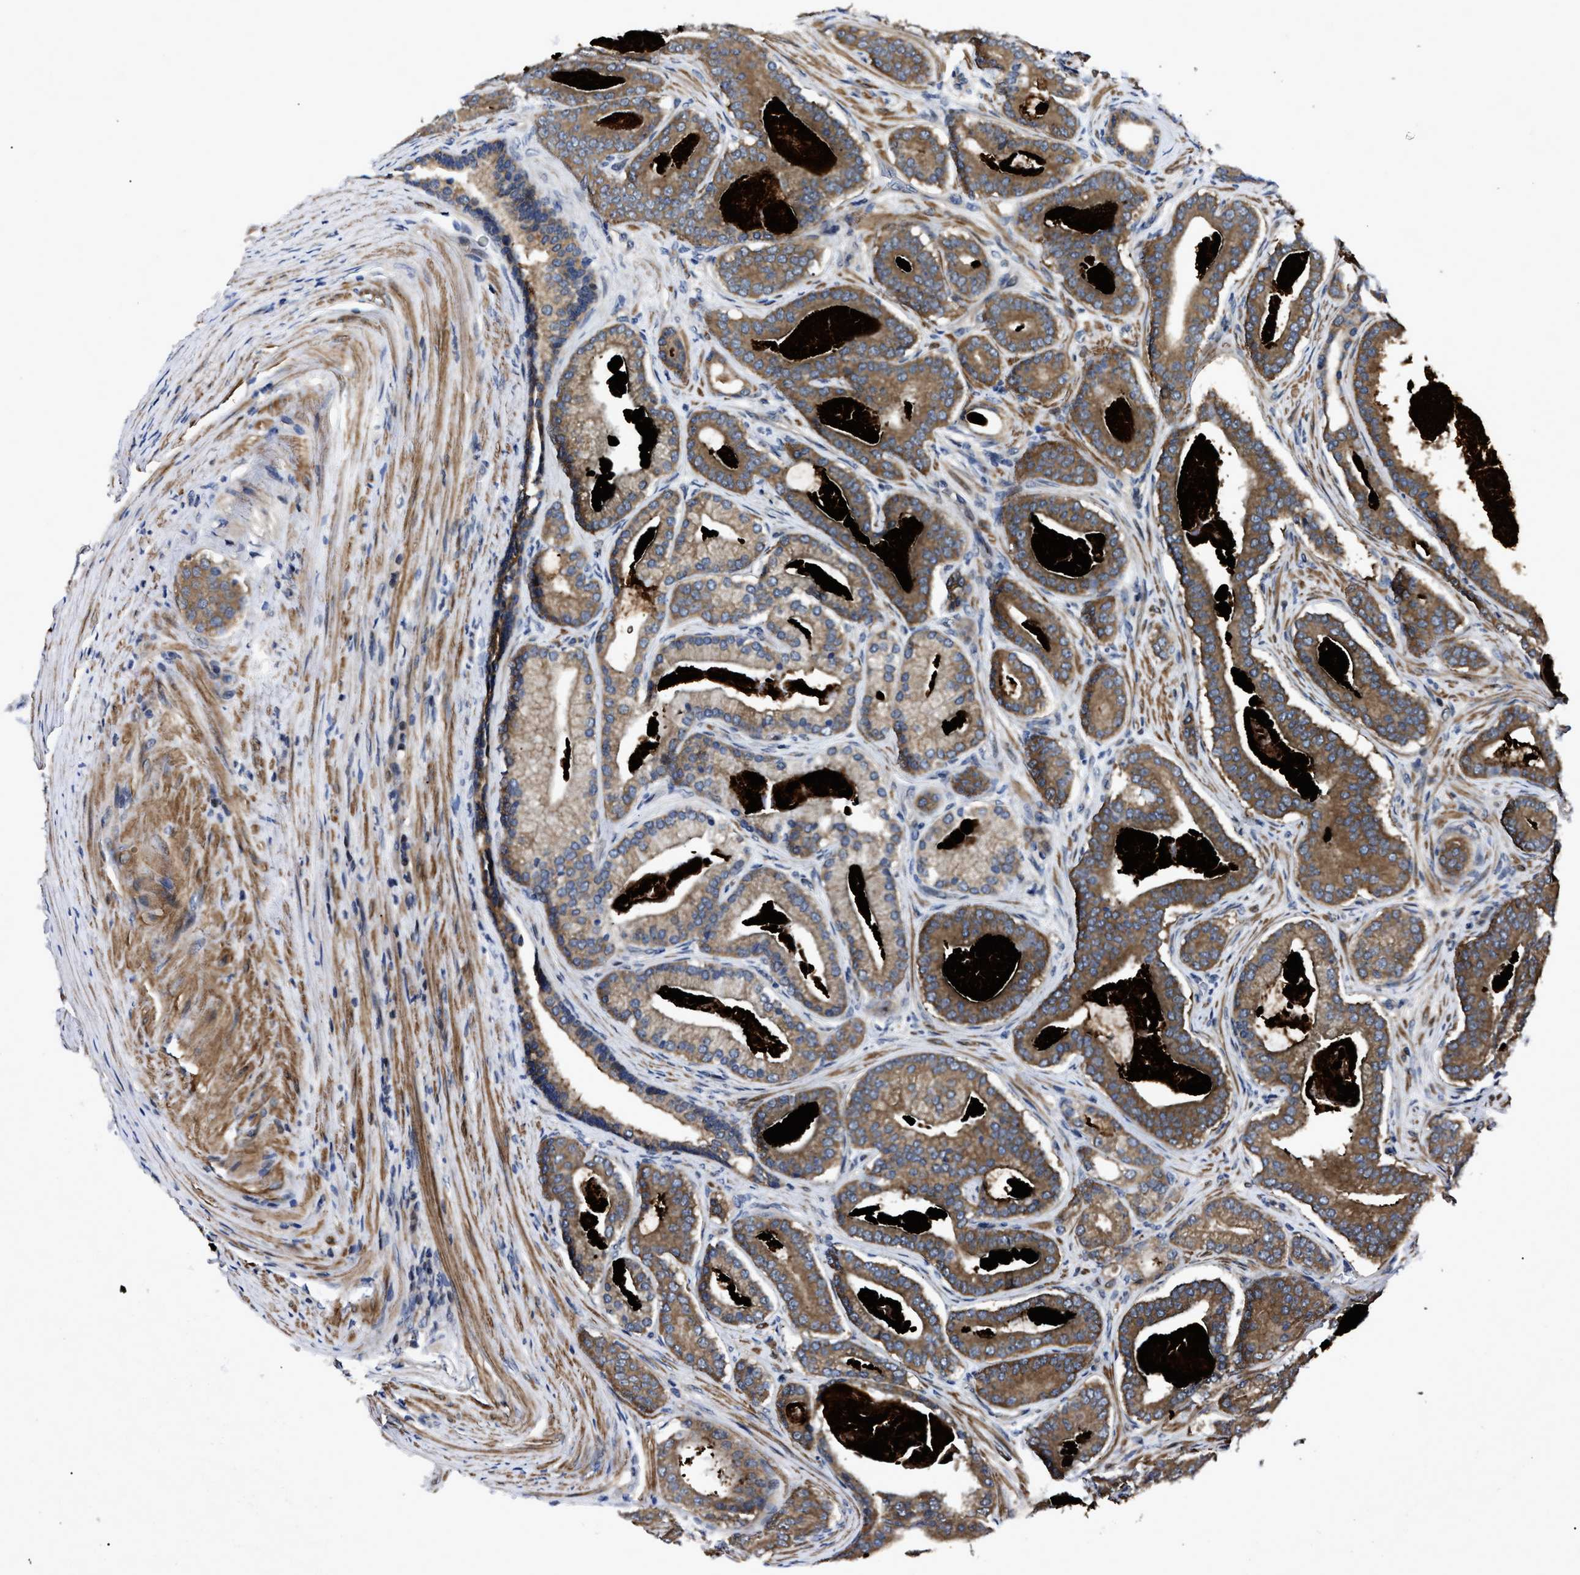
{"staining": {"intensity": "moderate", "quantity": ">75%", "location": "cytoplasmic/membranous"}, "tissue": "prostate cancer", "cell_type": "Tumor cells", "image_type": "cancer", "snomed": [{"axis": "morphology", "description": "Adenocarcinoma, High grade"}, {"axis": "topography", "description": "Prostate"}], "caption": "DAB immunohistochemical staining of prostate cancer (high-grade adenocarcinoma) shows moderate cytoplasmic/membranous protein positivity in about >75% of tumor cells. (DAB (3,3'-diaminobenzidine) = brown stain, brightfield microscopy at high magnification).", "gene": "PPWD1", "patient": {"sex": "male", "age": 60}}